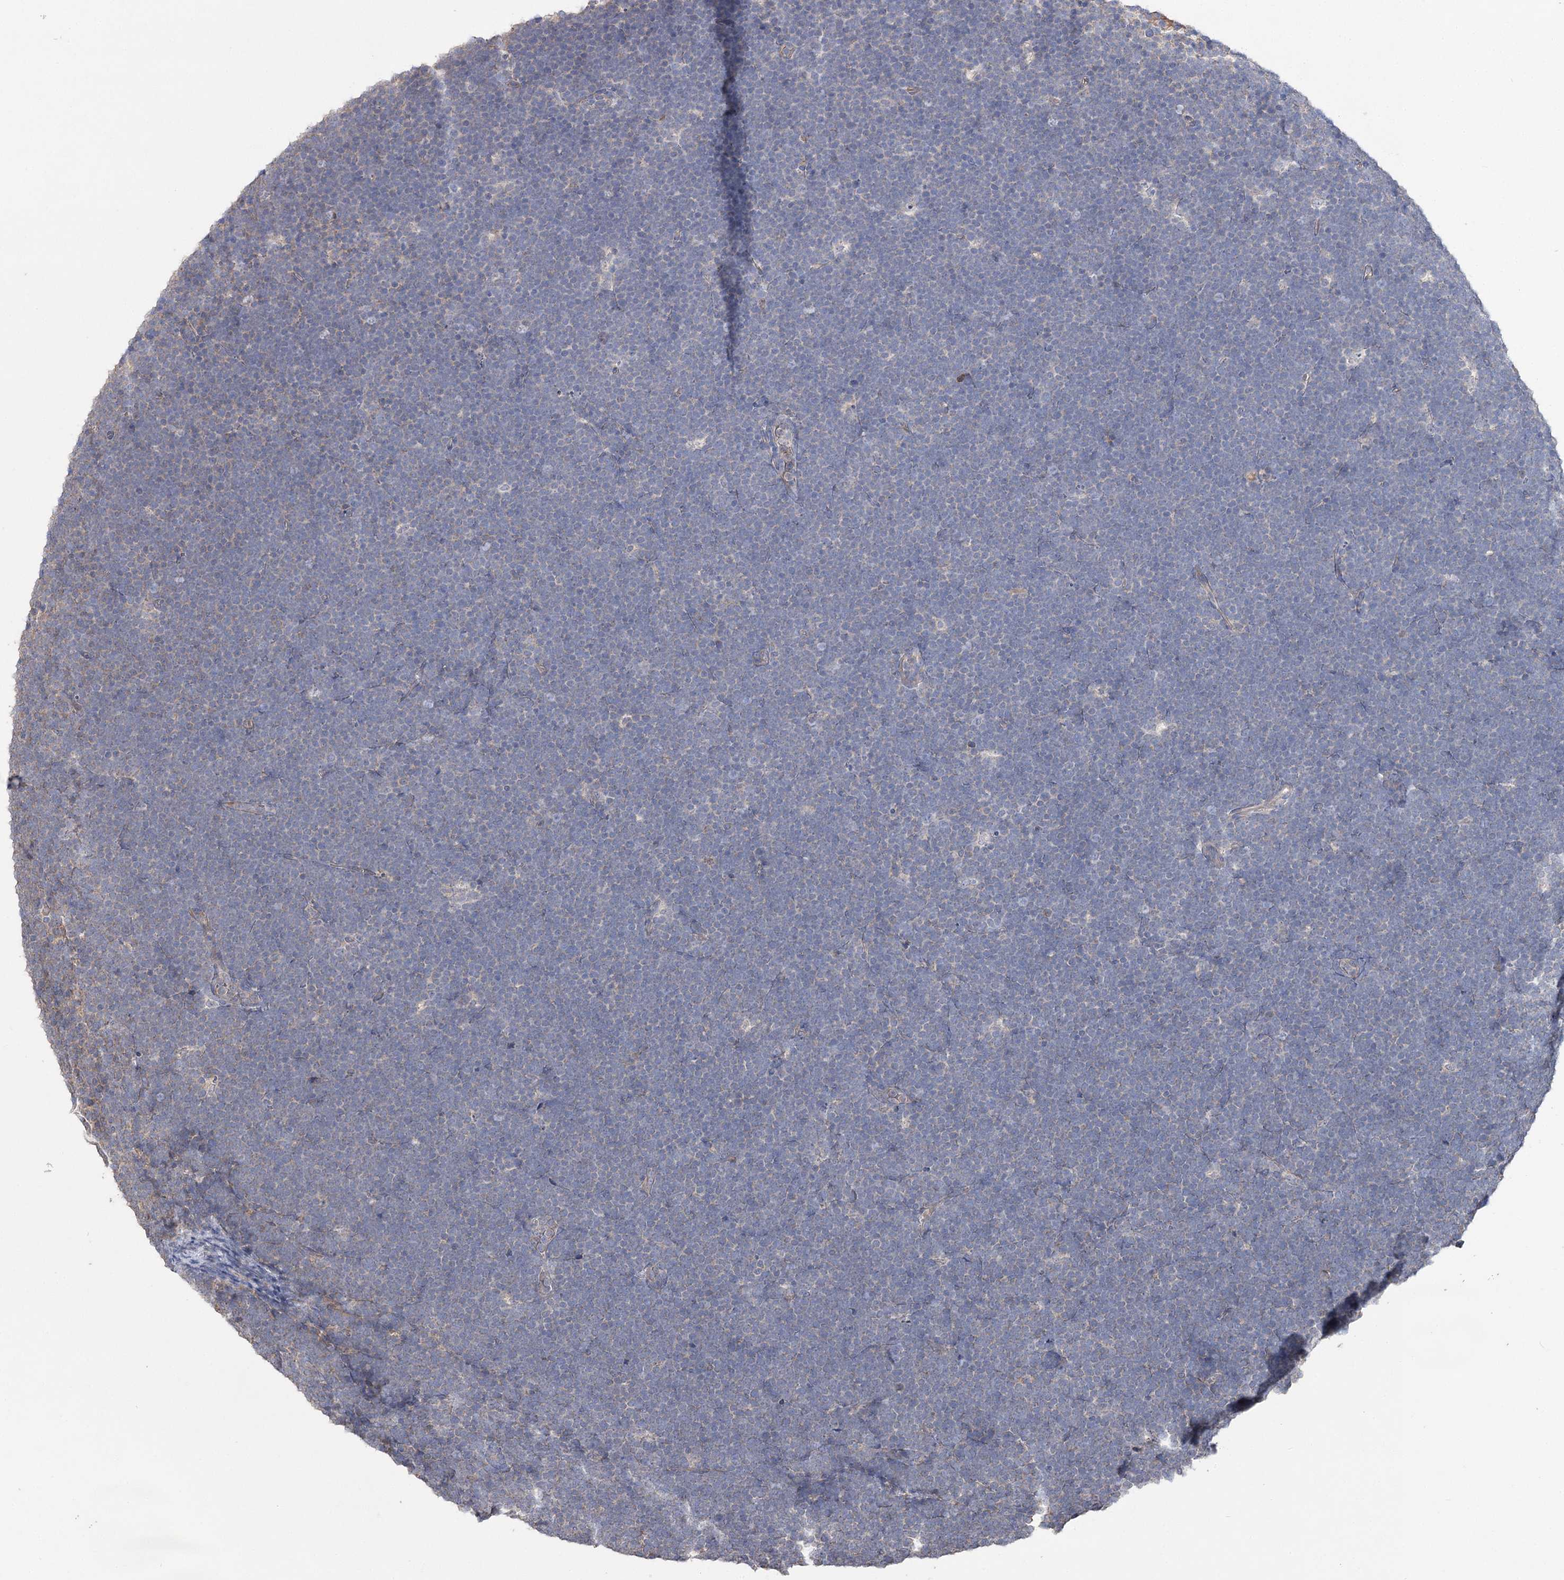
{"staining": {"intensity": "negative", "quantity": "none", "location": "none"}, "tissue": "lymphoma", "cell_type": "Tumor cells", "image_type": "cancer", "snomed": [{"axis": "morphology", "description": "Malignant lymphoma, non-Hodgkin's type, High grade"}, {"axis": "topography", "description": "Lymph node"}], "caption": "Immunohistochemical staining of lymphoma demonstrates no significant expression in tumor cells. (Brightfield microscopy of DAB (3,3'-diaminobenzidine) IHC at high magnification).", "gene": "AURKC", "patient": {"sex": "male", "age": 13}}